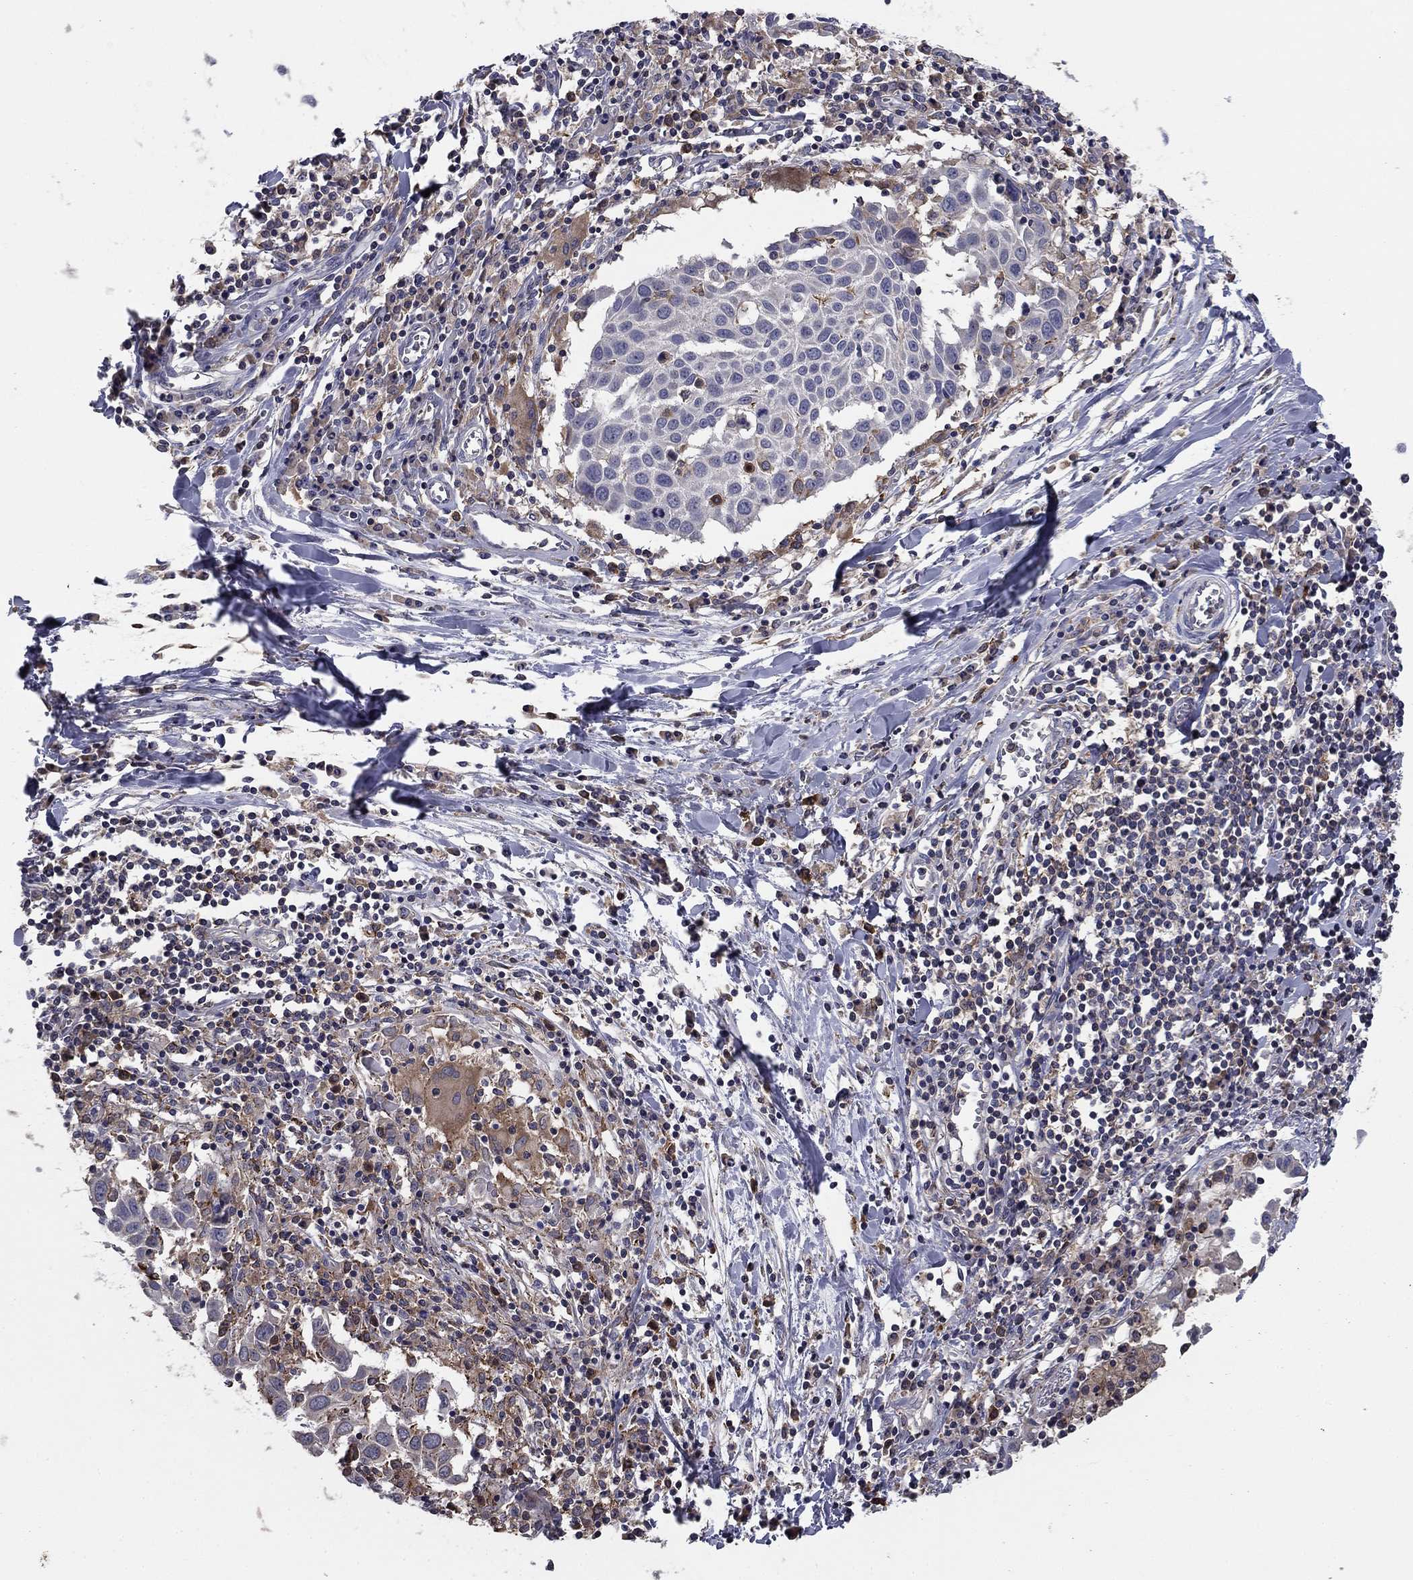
{"staining": {"intensity": "negative", "quantity": "none", "location": "none"}, "tissue": "lung cancer", "cell_type": "Tumor cells", "image_type": "cancer", "snomed": [{"axis": "morphology", "description": "Squamous cell carcinoma, NOS"}, {"axis": "topography", "description": "Lung"}], "caption": "Immunohistochemical staining of human lung squamous cell carcinoma demonstrates no significant expression in tumor cells.", "gene": "PLCB2", "patient": {"sex": "male", "age": 57}}